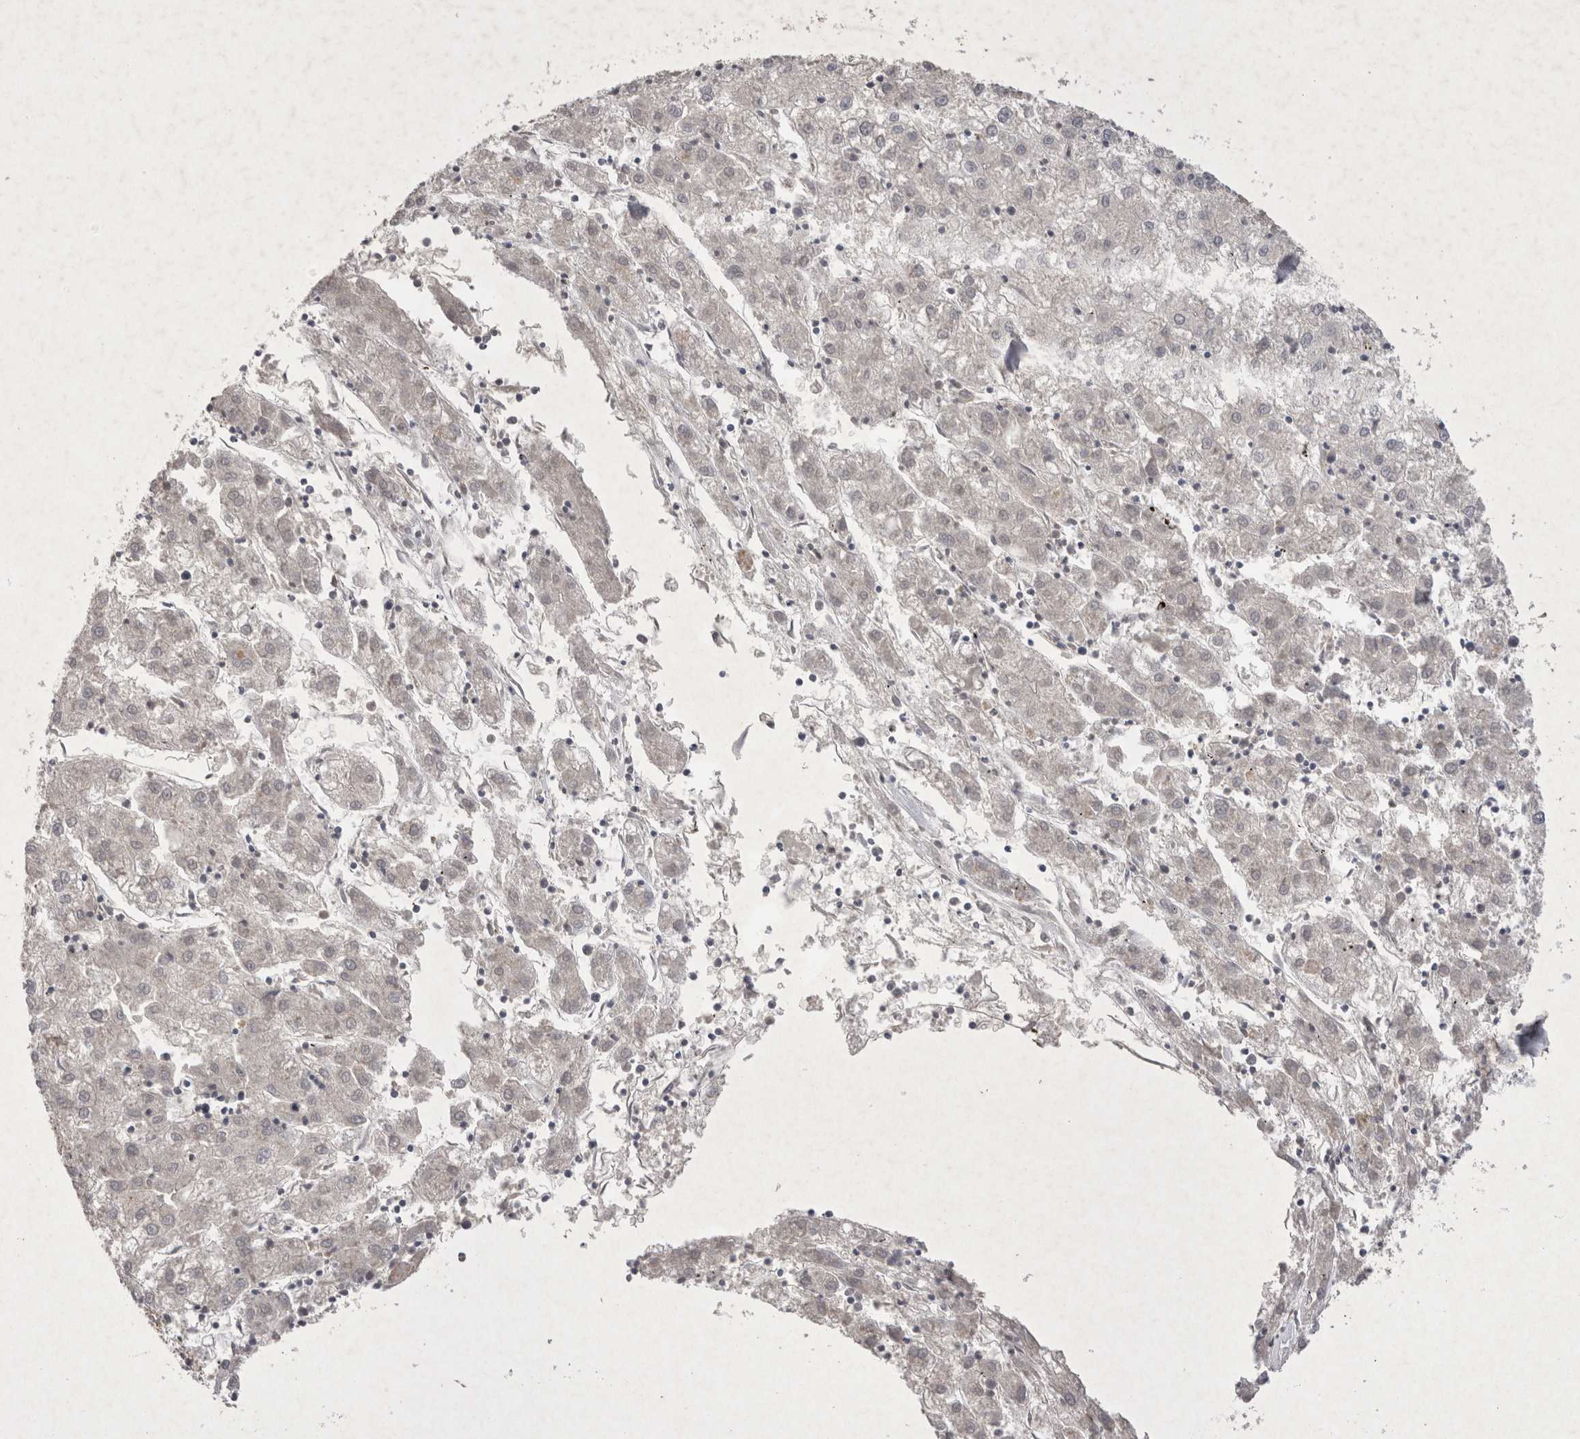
{"staining": {"intensity": "negative", "quantity": "none", "location": "none"}, "tissue": "liver cancer", "cell_type": "Tumor cells", "image_type": "cancer", "snomed": [{"axis": "morphology", "description": "Carcinoma, Hepatocellular, NOS"}, {"axis": "topography", "description": "Liver"}], "caption": "Micrograph shows no protein expression in tumor cells of liver cancer tissue.", "gene": "LYVE1", "patient": {"sex": "male", "age": 72}}